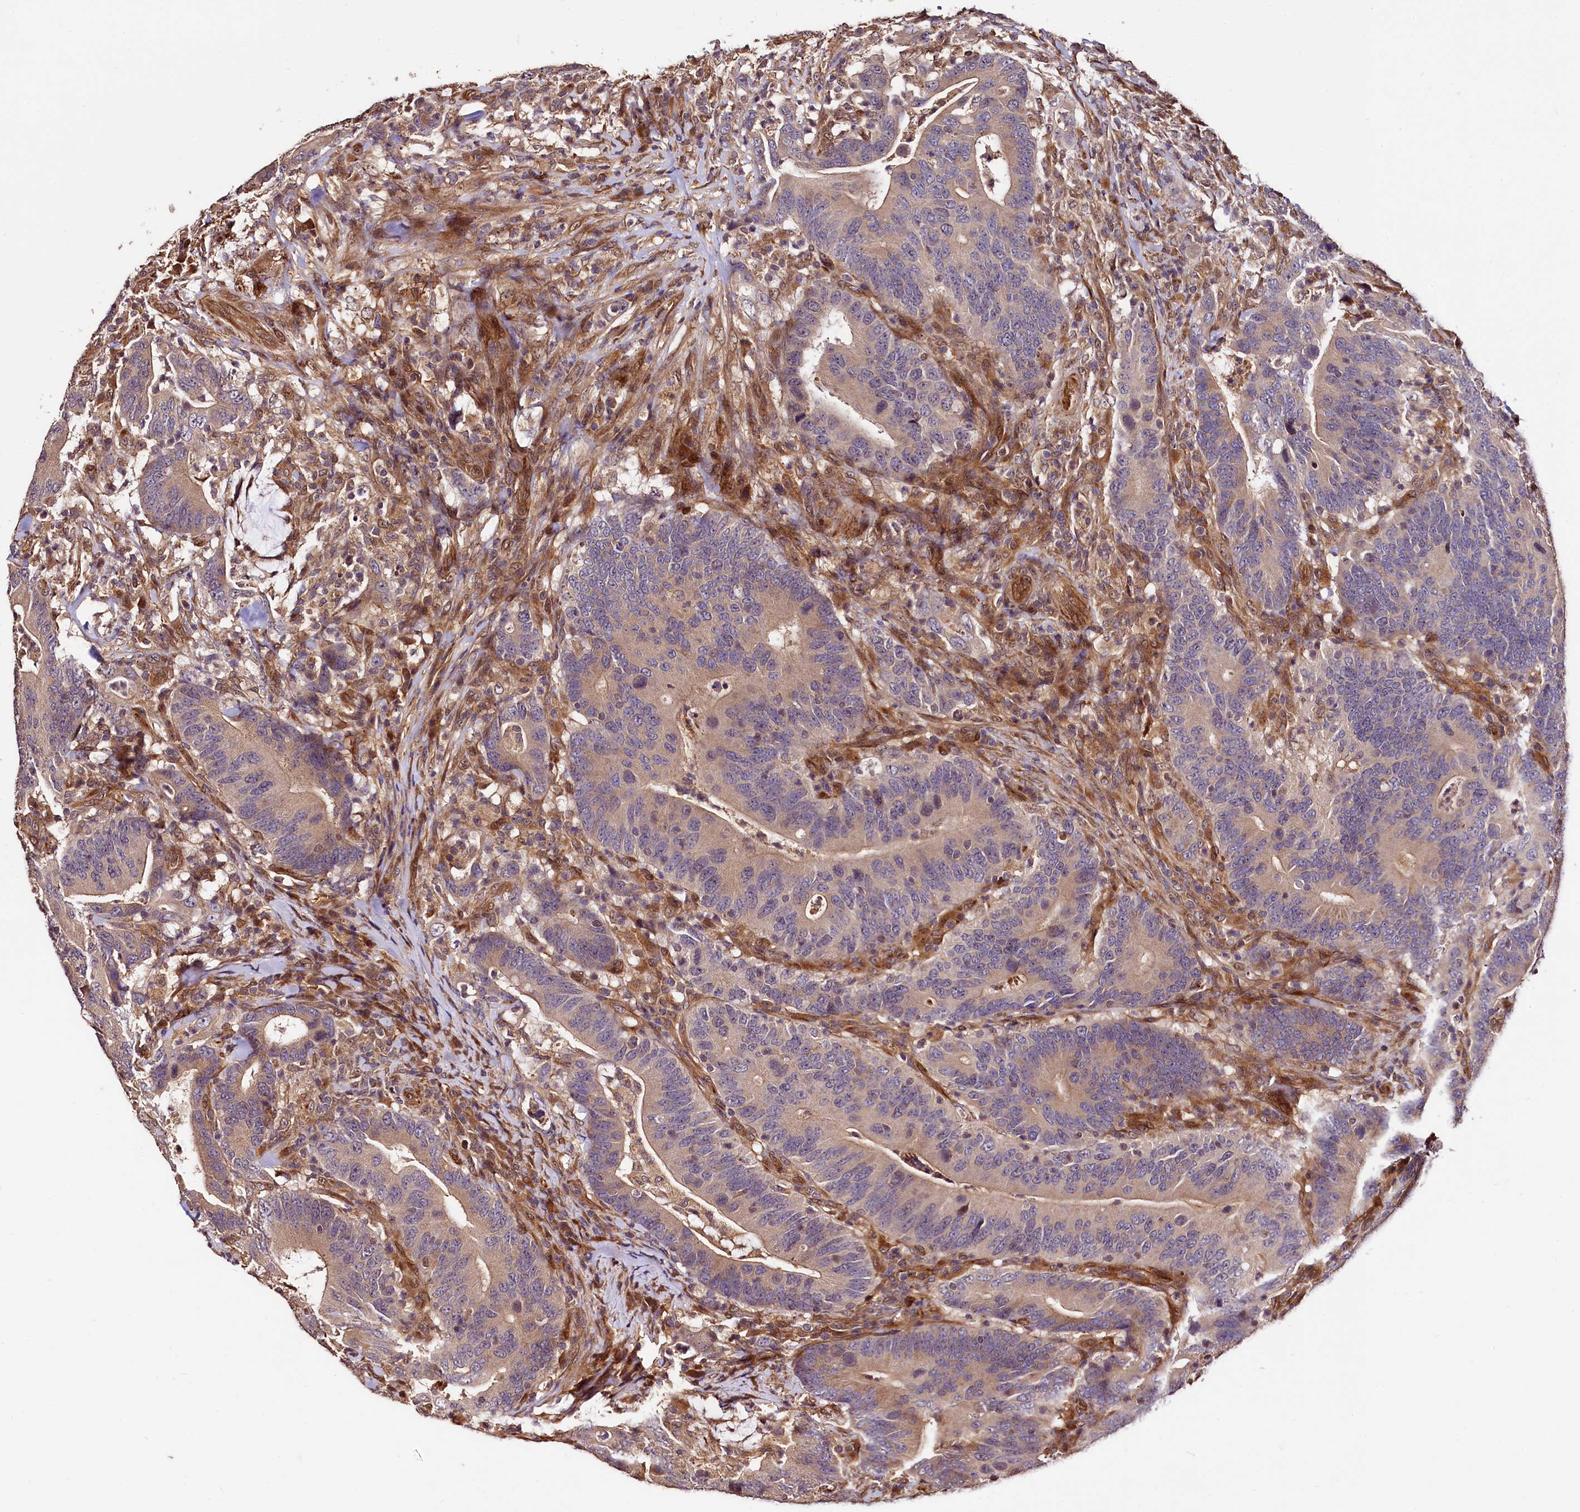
{"staining": {"intensity": "weak", "quantity": "25%-75%", "location": "cytoplasmic/membranous"}, "tissue": "colorectal cancer", "cell_type": "Tumor cells", "image_type": "cancer", "snomed": [{"axis": "morphology", "description": "Adenocarcinoma, NOS"}, {"axis": "topography", "description": "Colon"}], "caption": "A brown stain highlights weak cytoplasmic/membranous staining of a protein in colorectal cancer tumor cells.", "gene": "TBCEL", "patient": {"sex": "female", "age": 66}}